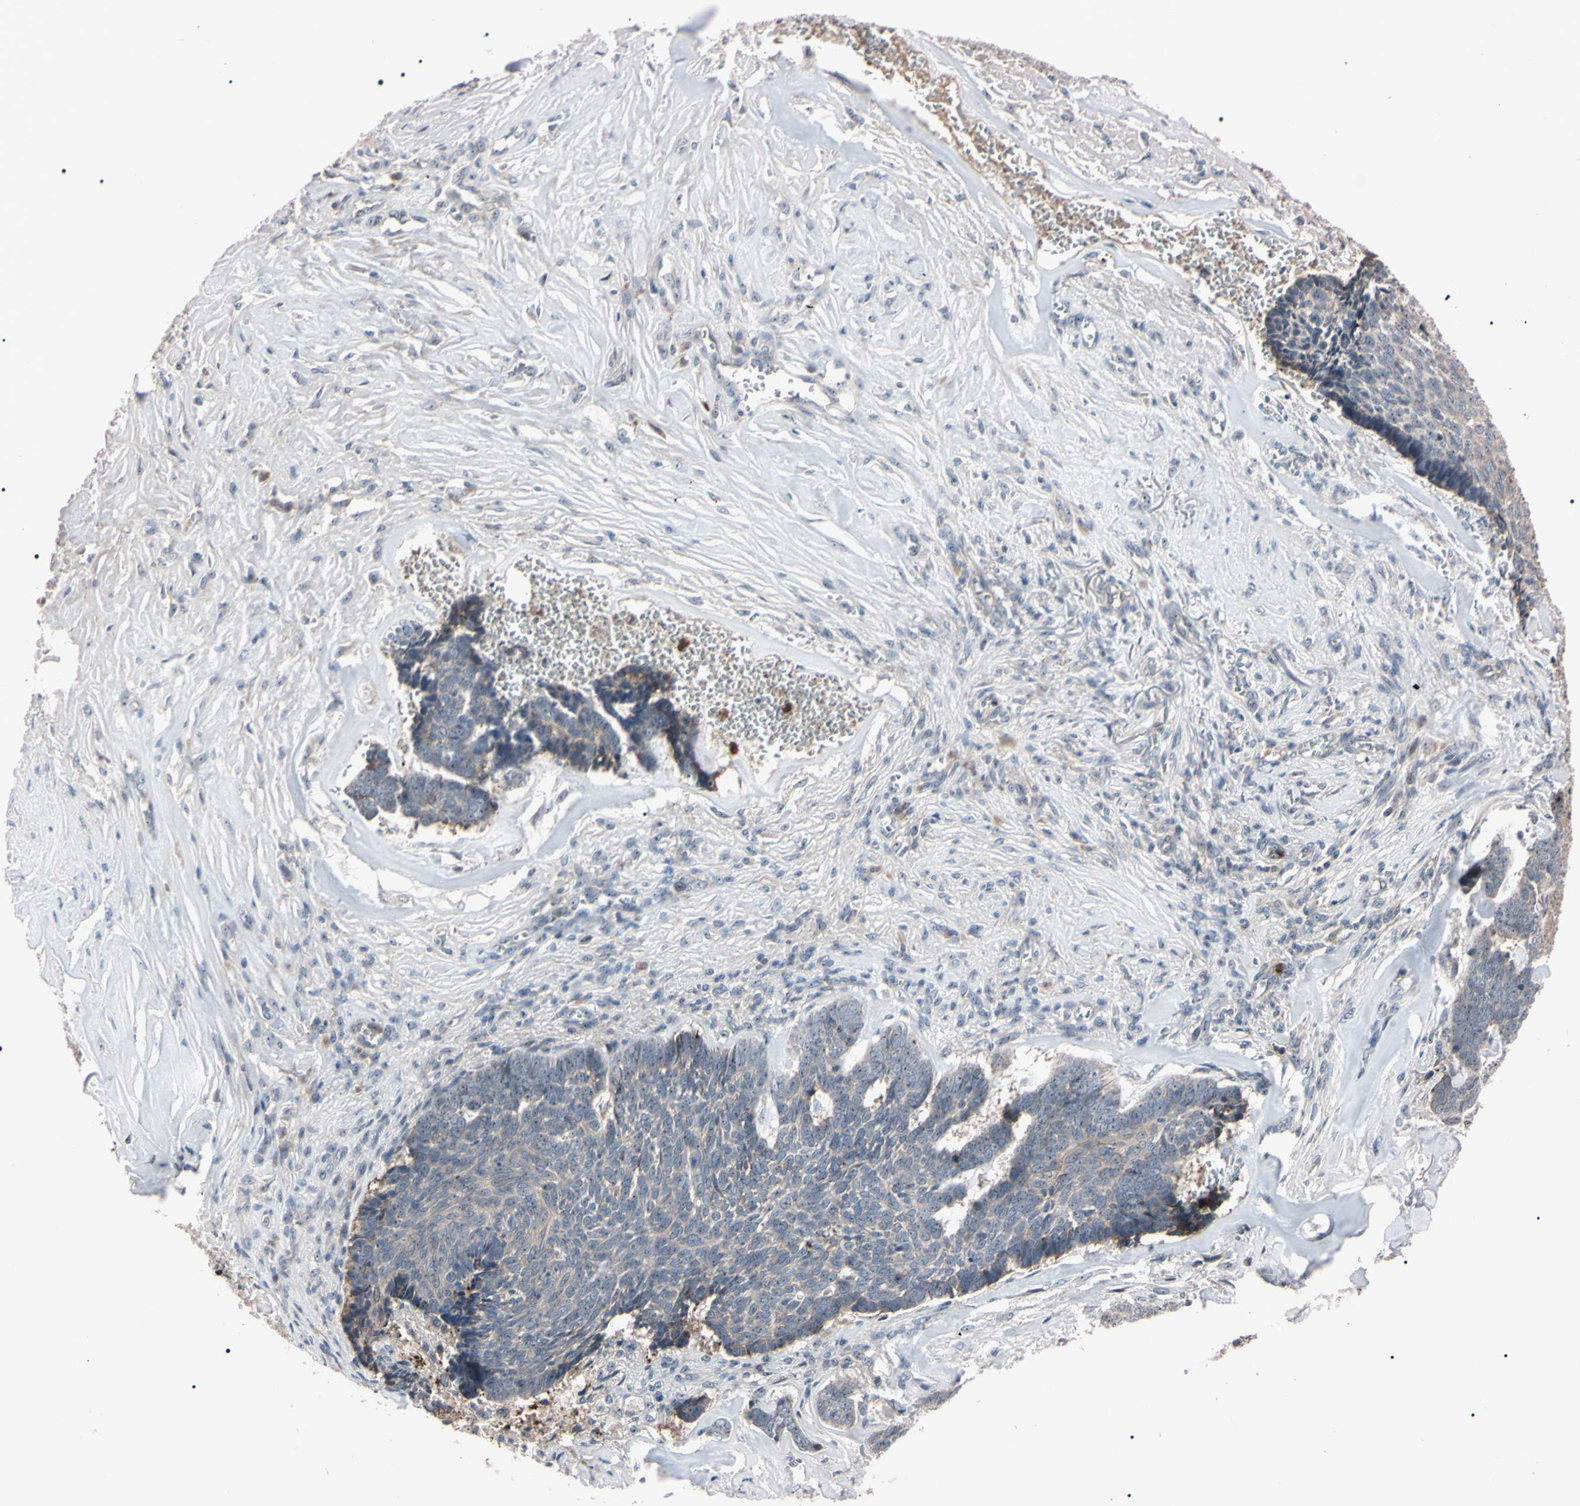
{"staining": {"intensity": "weak", "quantity": ">75%", "location": "cytoplasmic/membranous"}, "tissue": "skin cancer", "cell_type": "Tumor cells", "image_type": "cancer", "snomed": [{"axis": "morphology", "description": "Basal cell carcinoma"}, {"axis": "topography", "description": "Skin"}], "caption": "Basal cell carcinoma (skin) stained for a protein (brown) reveals weak cytoplasmic/membranous positive expression in about >75% of tumor cells.", "gene": "TRAF5", "patient": {"sex": "male", "age": 84}}